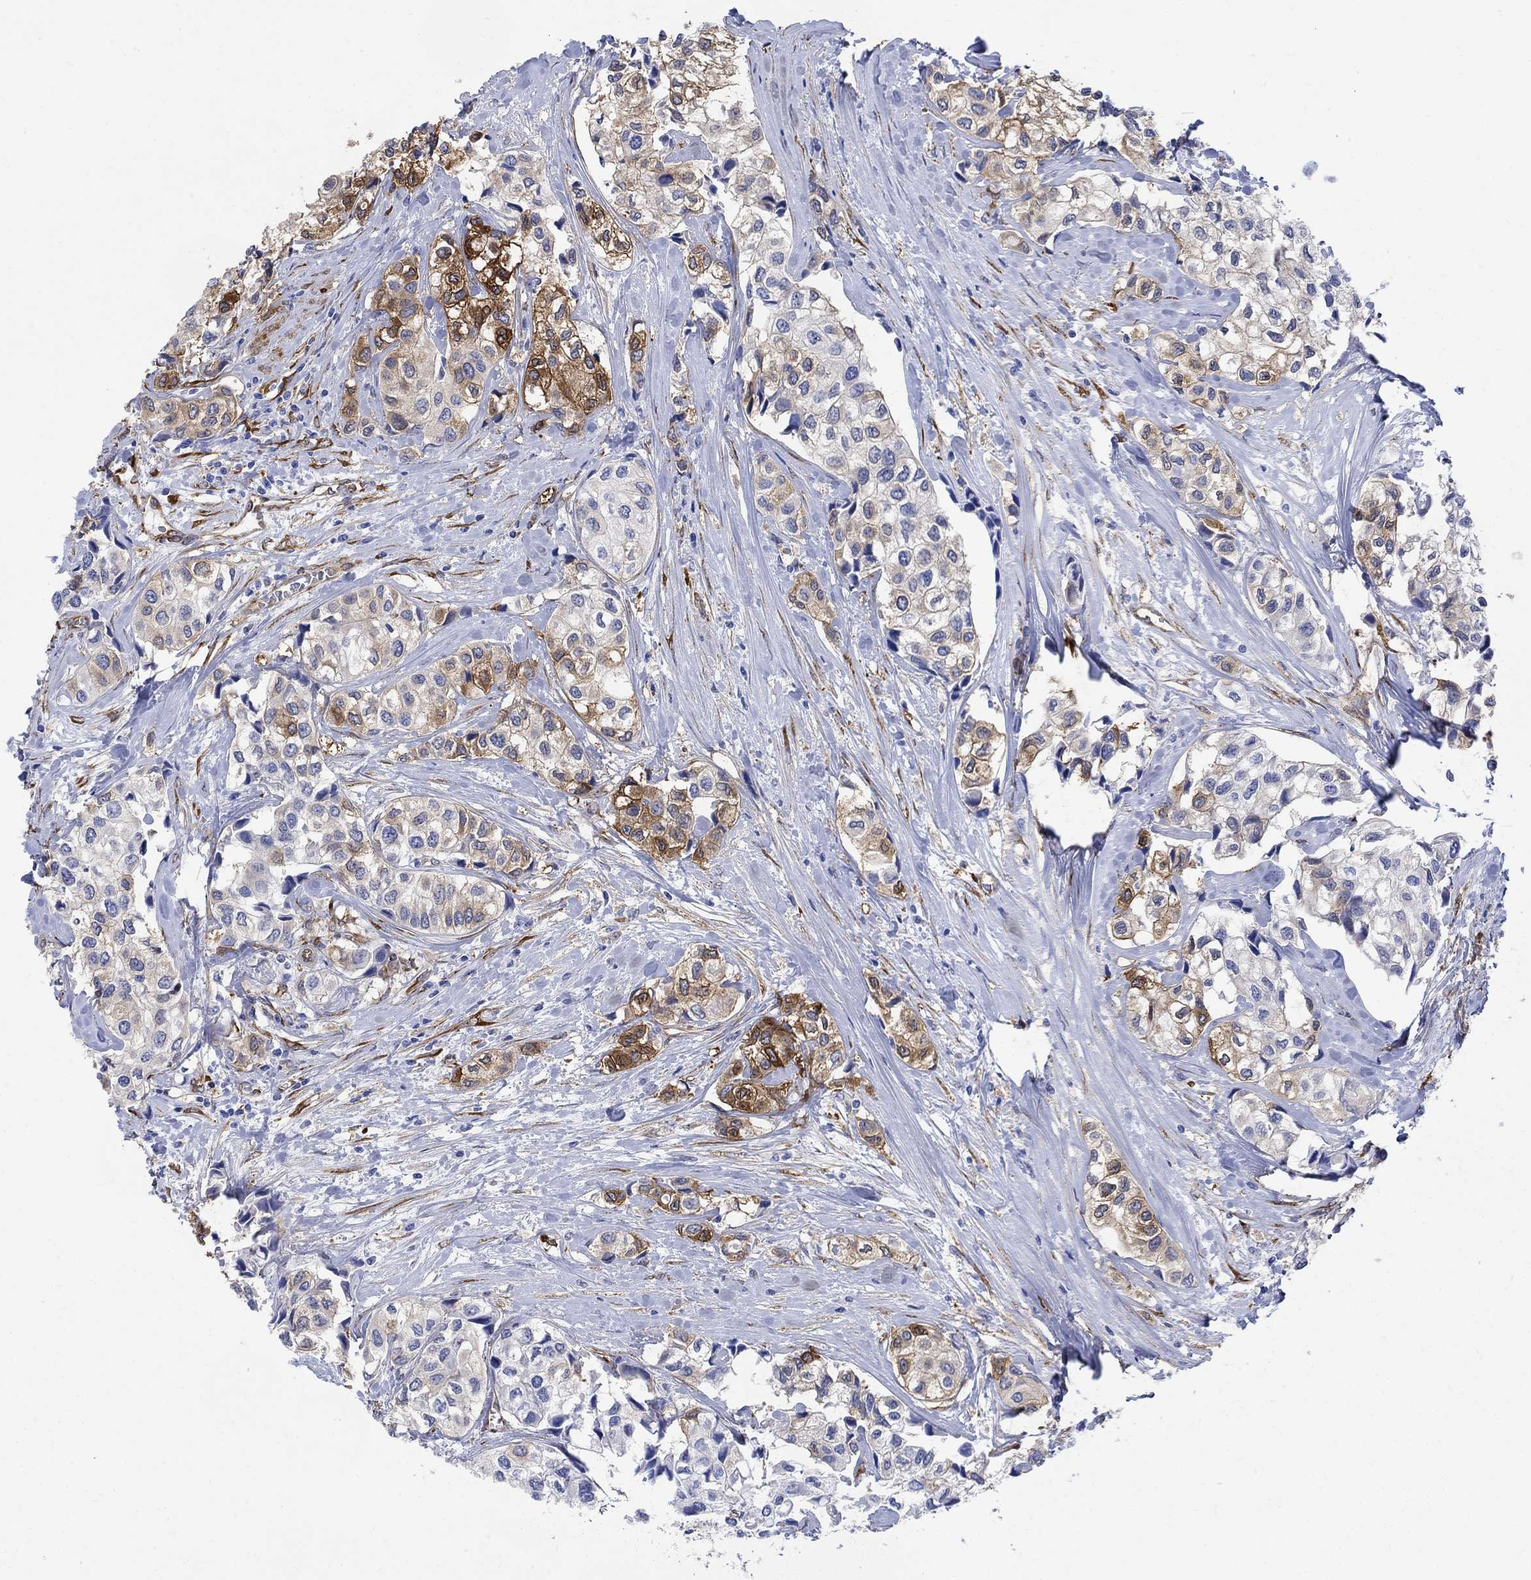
{"staining": {"intensity": "strong", "quantity": "<25%", "location": "cytoplasmic/membranous"}, "tissue": "urothelial cancer", "cell_type": "Tumor cells", "image_type": "cancer", "snomed": [{"axis": "morphology", "description": "Urothelial carcinoma, High grade"}, {"axis": "topography", "description": "Urinary bladder"}], "caption": "DAB immunohistochemical staining of urothelial cancer shows strong cytoplasmic/membranous protein staining in about <25% of tumor cells. (Stains: DAB in brown, nuclei in blue, Microscopy: brightfield microscopy at high magnification).", "gene": "TGM2", "patient": {"sex": "male", "age": 73}}